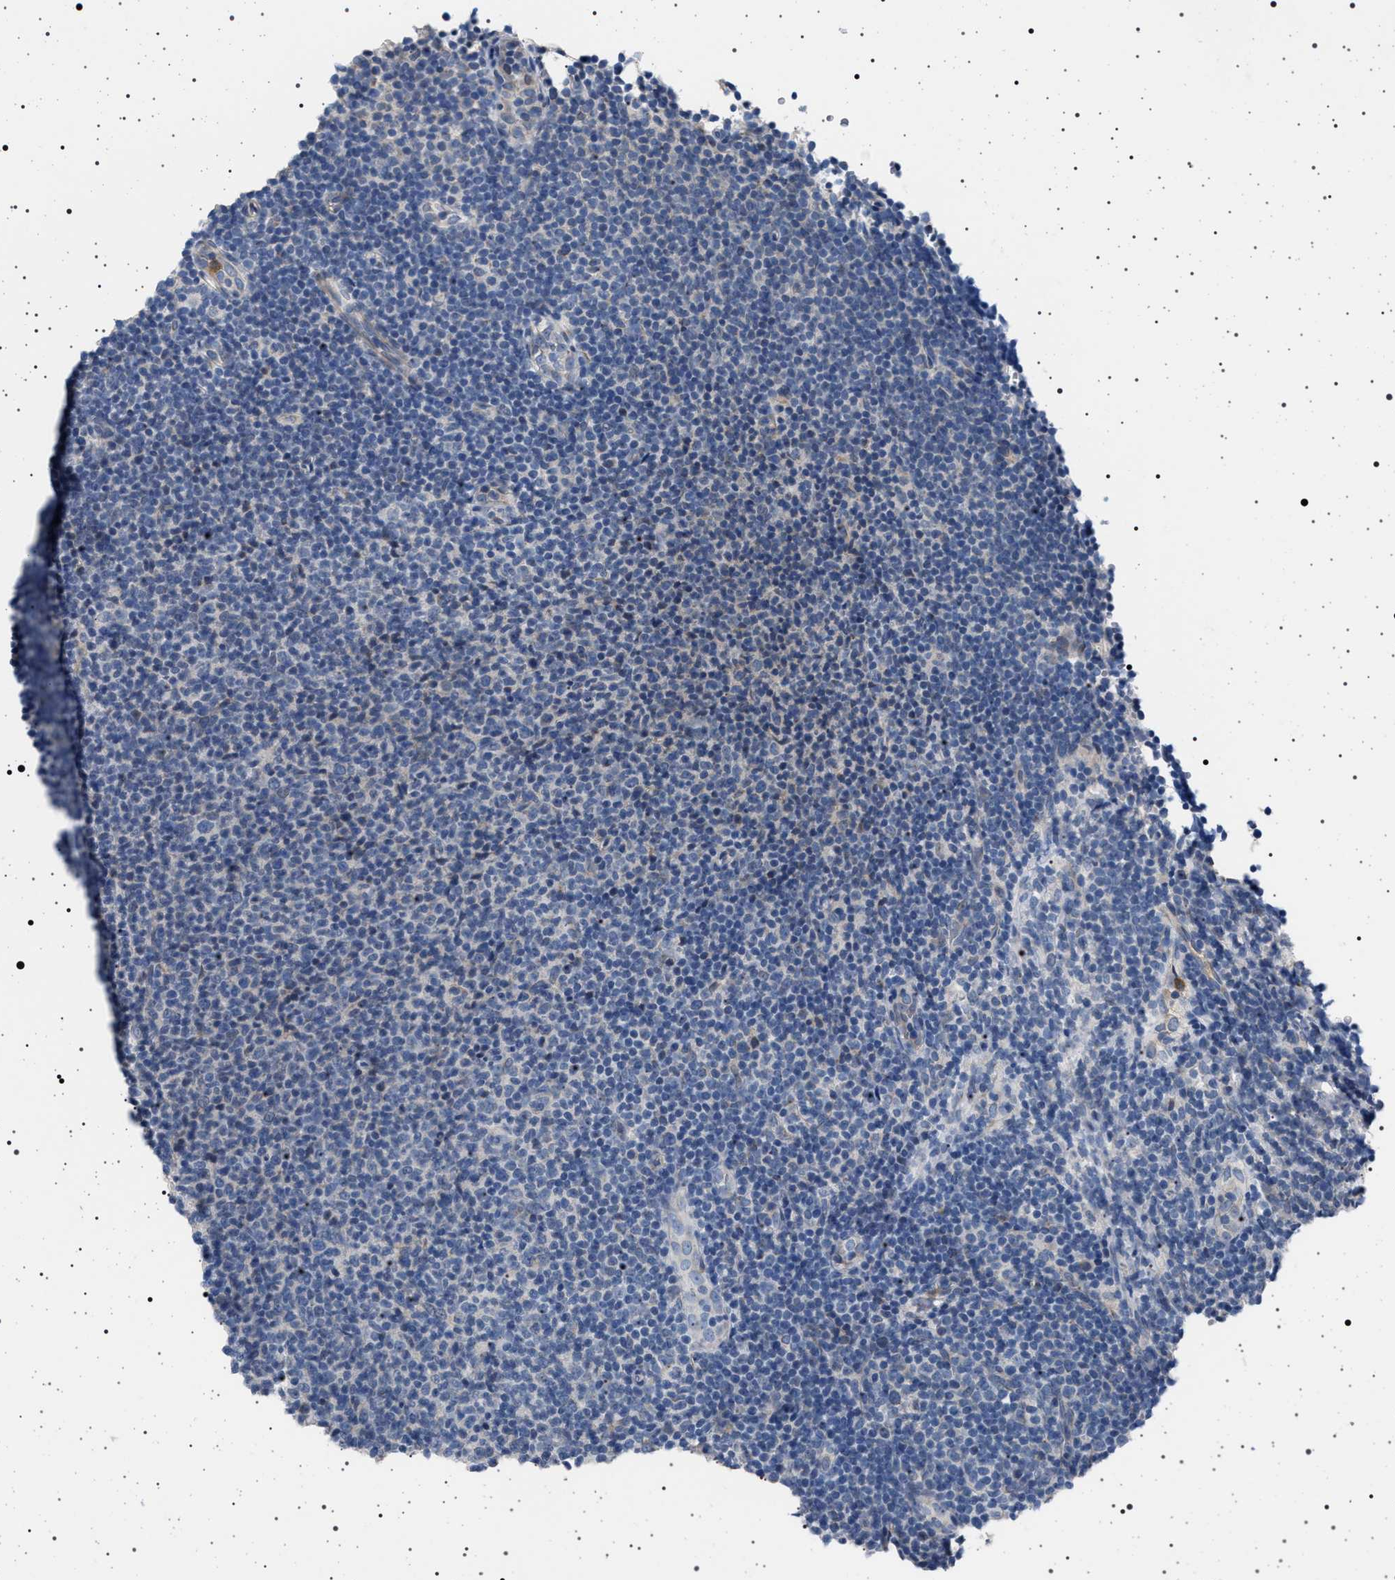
{"staining": {"intensity": "negative", "quantity": "none", "location": "none"}, "tissue": "lymphoma", "cell_type": "Tumor cells", "image_type": "cancer", "snomed": [{"axis": "morphology", "description": "Malignant lymphoma, non-Hodgkin's type, Low grade"}, {"axis": "topography", "description": "Lymph node"}], "caption": "Immunohistochemical staining of lymphoma shows no significant positivity in tumor cells. (Stains: DAB (3,3'-diaminobenzidine) immunohistochemistry (IHC) with hematoxylin counter stain, Microscopy: brightfield microscopy at high magnification).", "gene": "NAT9", "patient": {"sex": "male", "age": 66}}